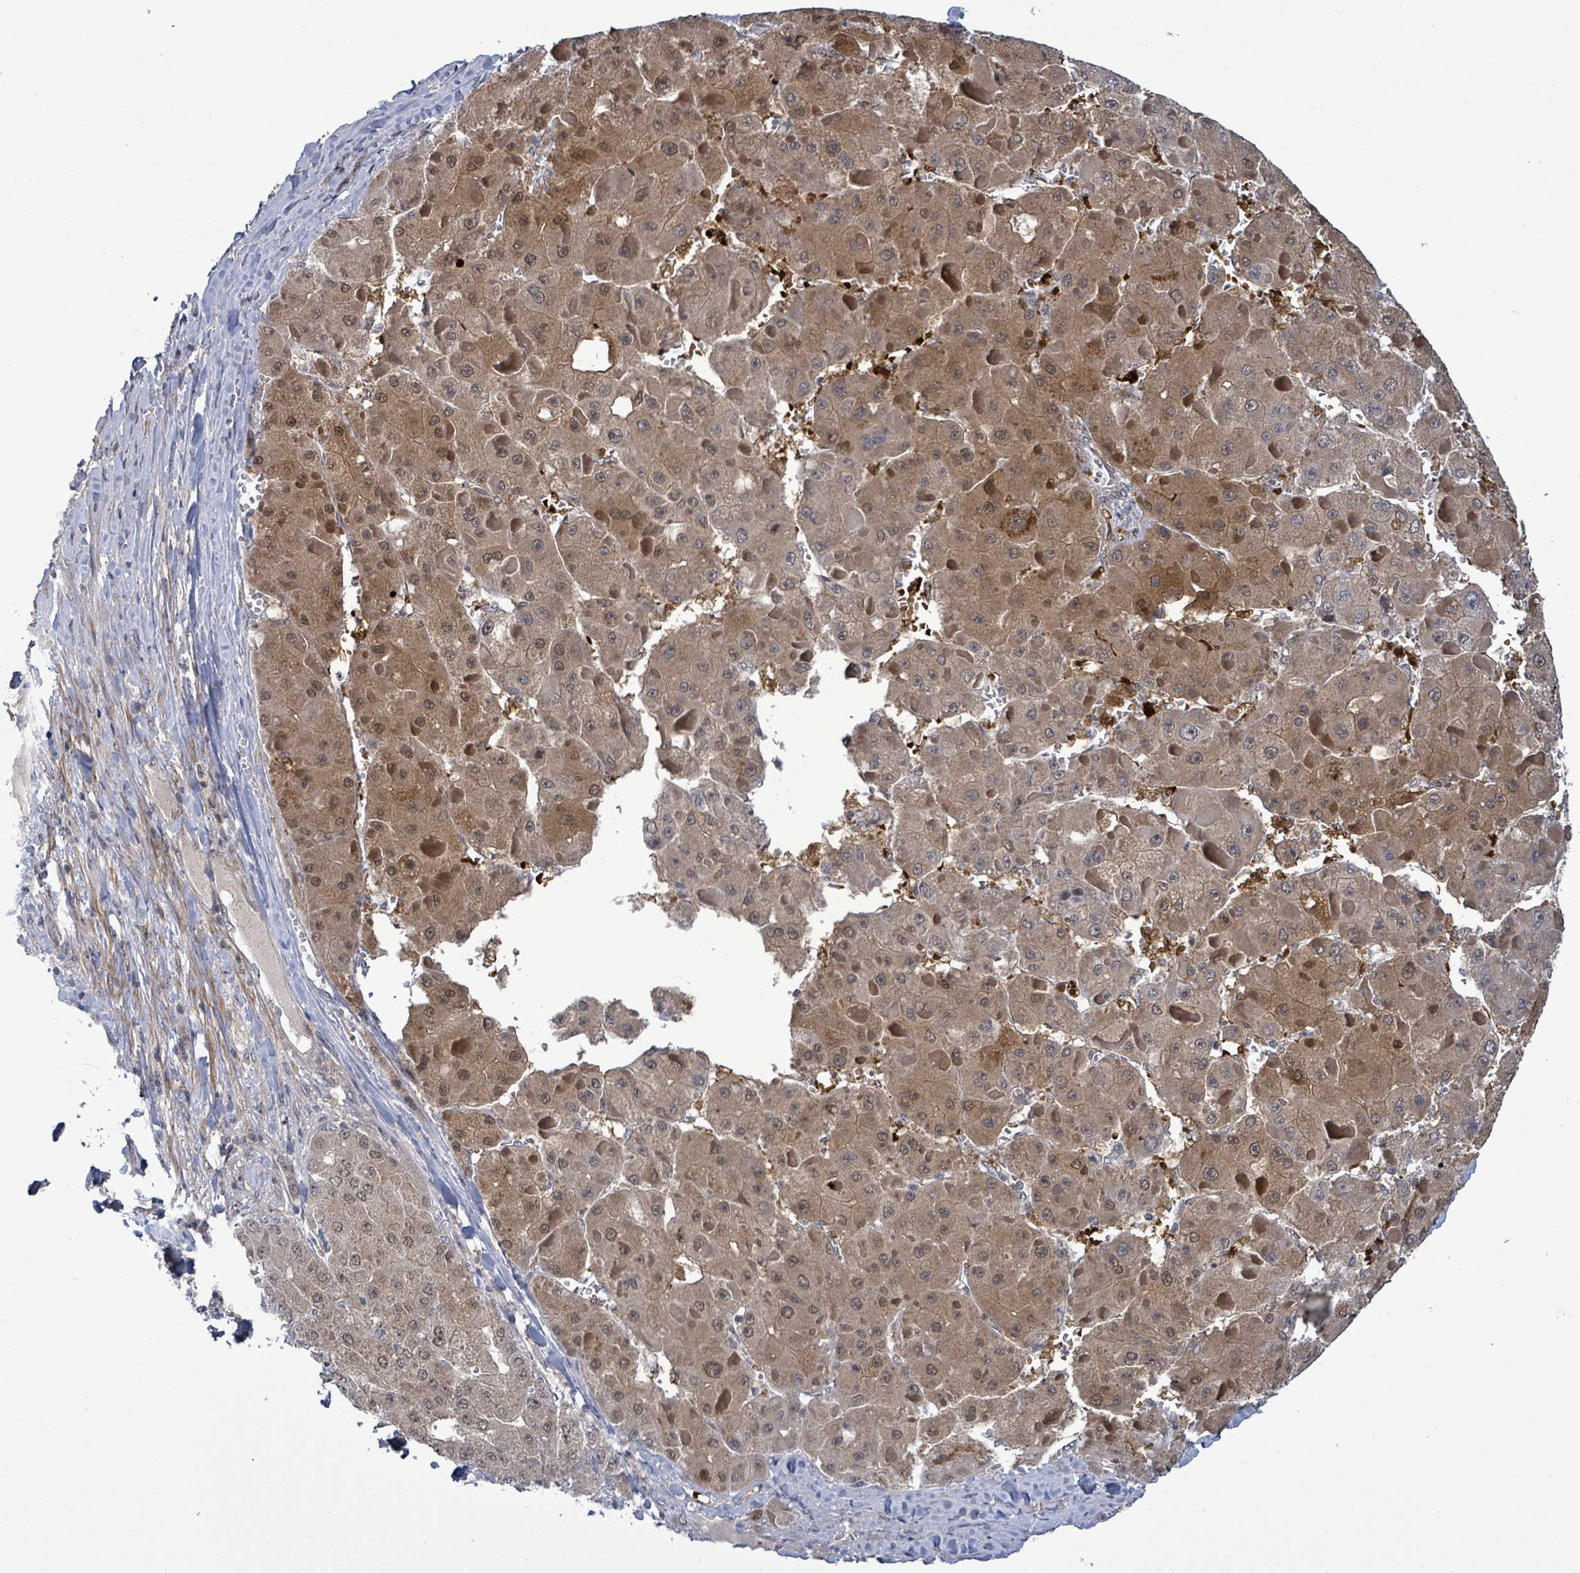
{"staining": {"intensity": "moderate", "quantity": ">75%", "location": "cytoplasmic/membranous,nuclear"}, "tissue": "liver cancer", "cell_type": "Tumor cells", "image_type": "cancer", "snomed": [{"axis": "morphology", "description": "Carcinoma, Hepatocellular, NOS"}, {"axis": "topography", "description": "Liver"}], "caption": "A medium amount of moderate cytoplasmic/membranous and nuclear expression is appreciated in about >75% of tumor cells in liver cancer (hepatocellular carcinoma) tissue.", "gene": "AMMECR1", "patient": {"sex": "female", "age": 73}}